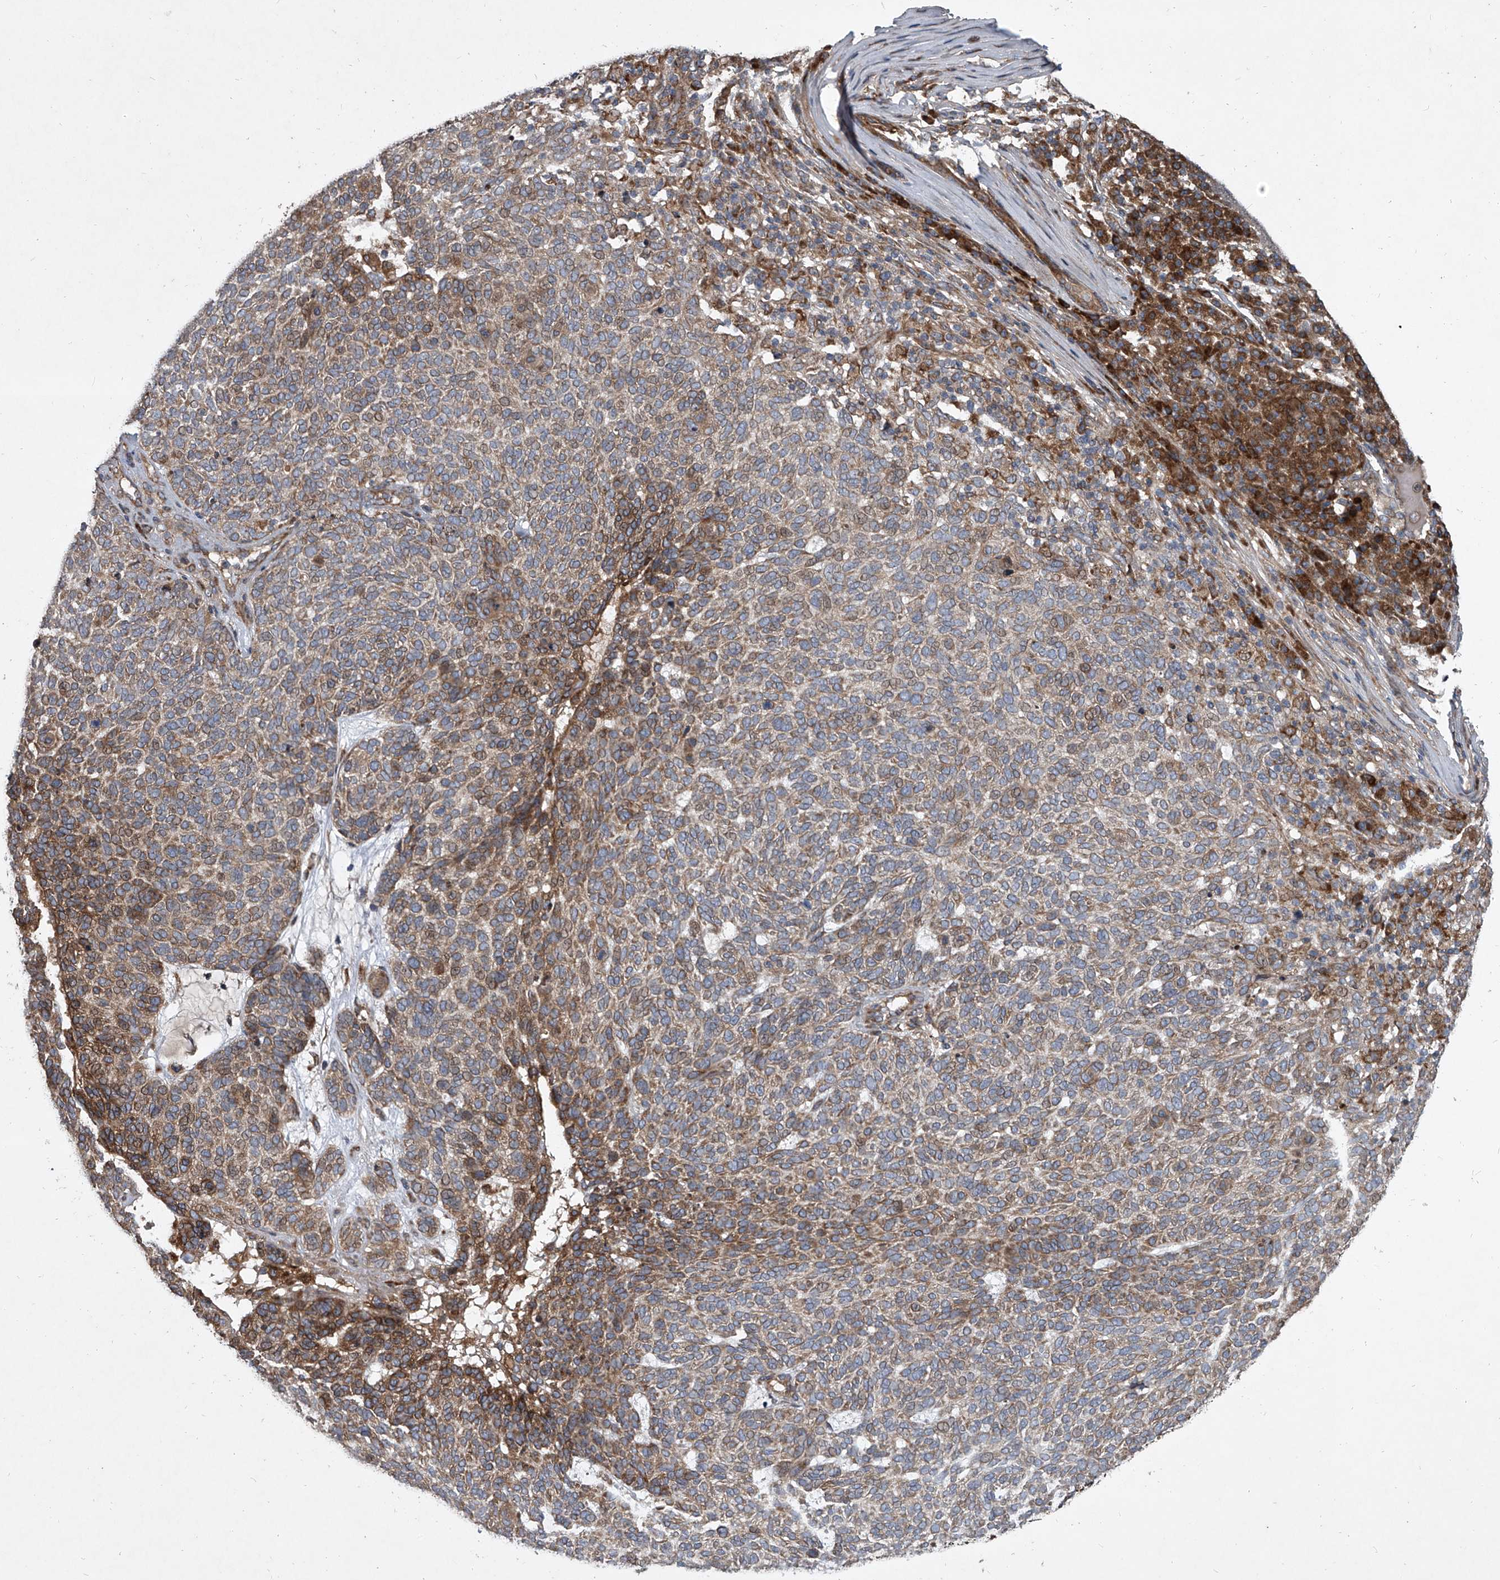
{"staining": {"intensity": "moderate", "quantity": "25%-75%", "location": "cytoplasmic/membranous"}, "tissue": "skin cancer", "cell_type": "Tumor cells", "image_type": "cancer", "snomed": [{"axis": "morphology", "description": "Squamous cell carcinoma, NOS"}, {"axis": "topography", "description": "Skin"}], "caption": "Immunohistochemistry of human skin cancer shows medium levels of moderate cytoplasmic/membranous expression in about 25%-75% of tumor cells.", "gene": "EVA1C", "patient": {"sex": "female", "age": 90}}